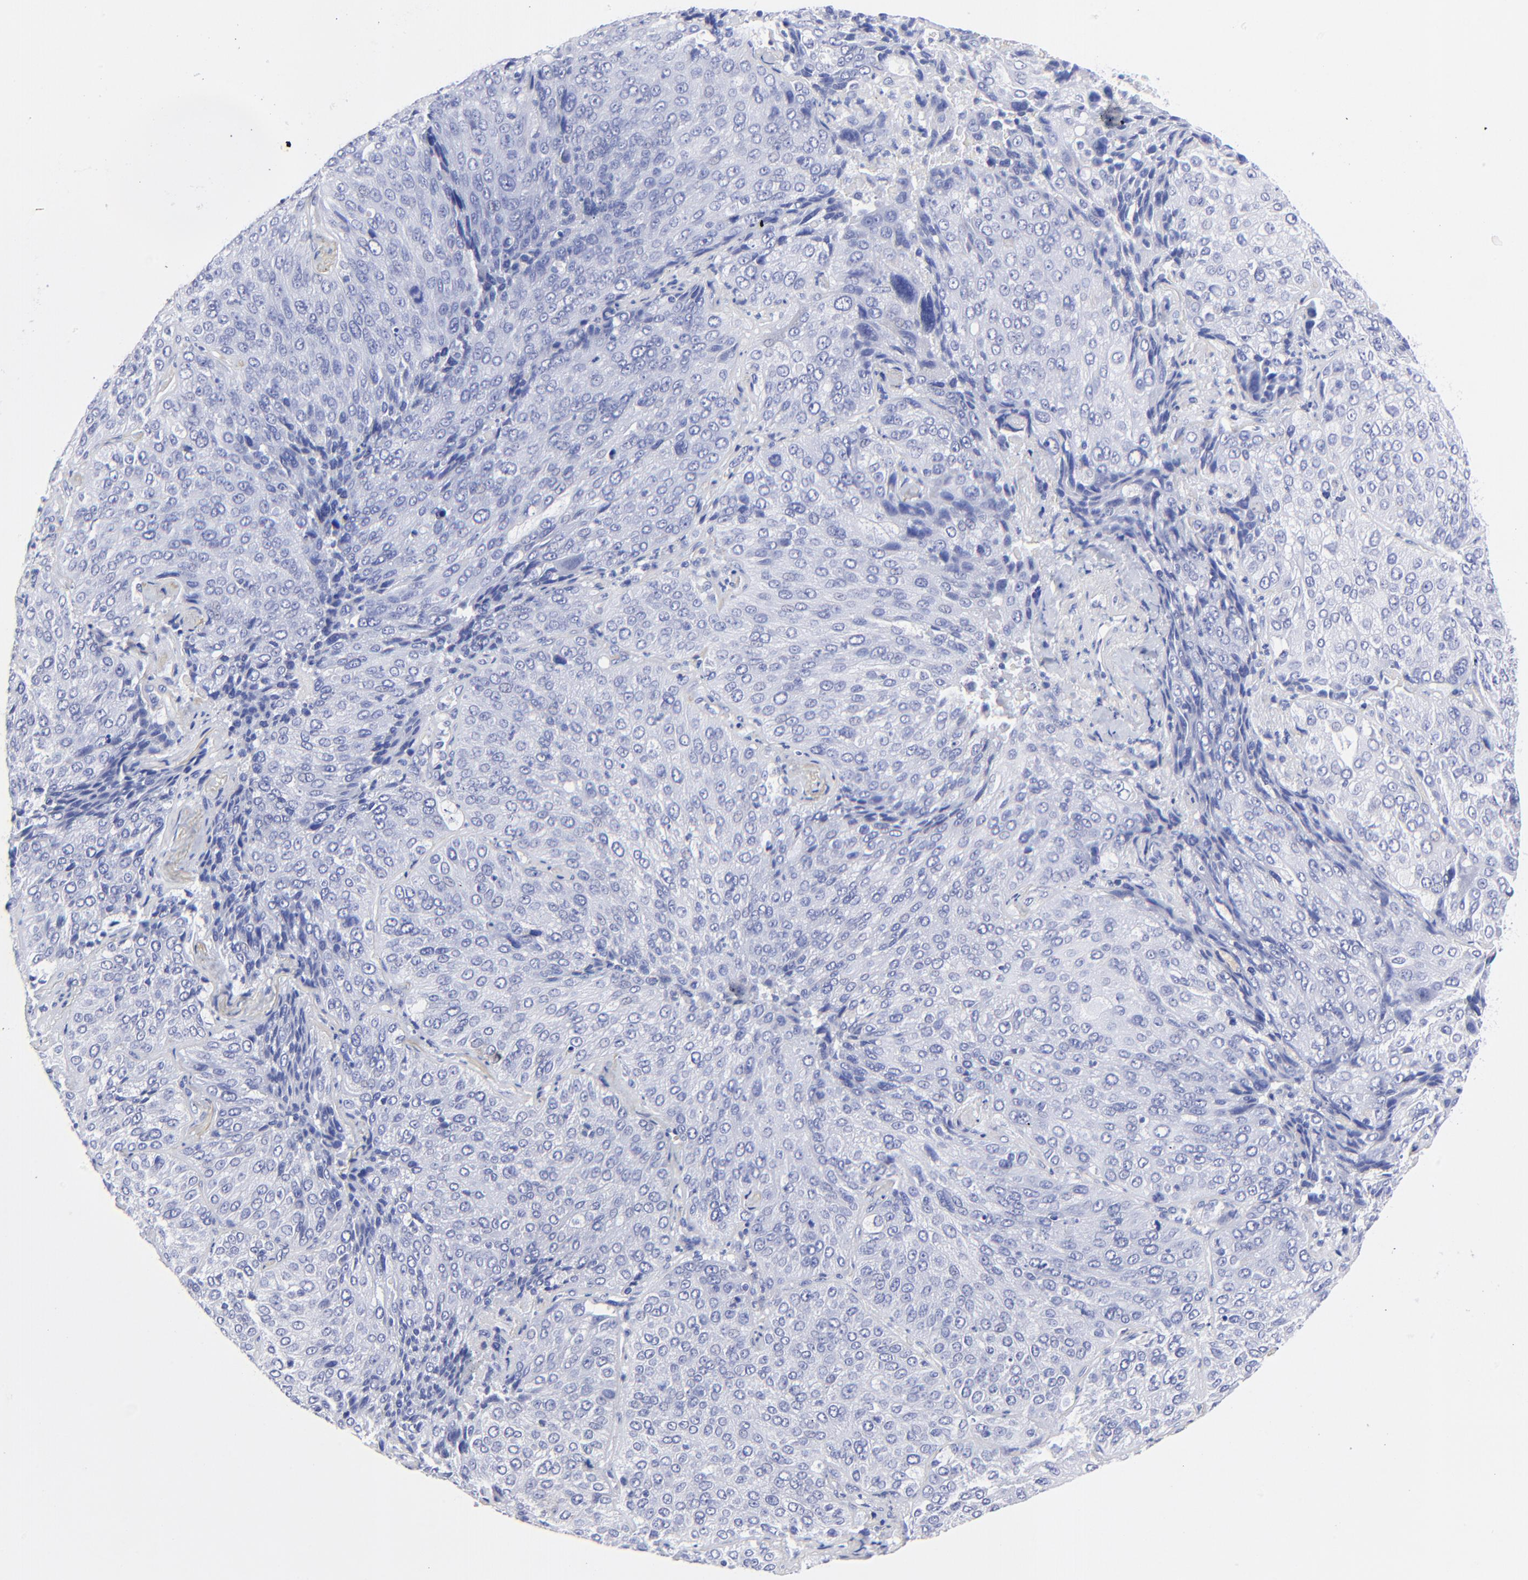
{"staining": {"intensity": "negative", "quantity": "none", "location": "none"}, "tissue": "lung cancer", "cell_type": "Tumor cells", "image_type": "cancer", "snomed": [{"axis": "morphology", "description": "Squamous cell carcinoma, NOS"}, {"axis": "topography", "description": "Lung"}], "caption": "The immunohistochemistry (IHC) photomicrograph has no significant positivity in tumor cells of lung squamous cell carcinoma tissue.", "gene": "HORMAD2", "patient": {"sex": "male", "age": 54}}